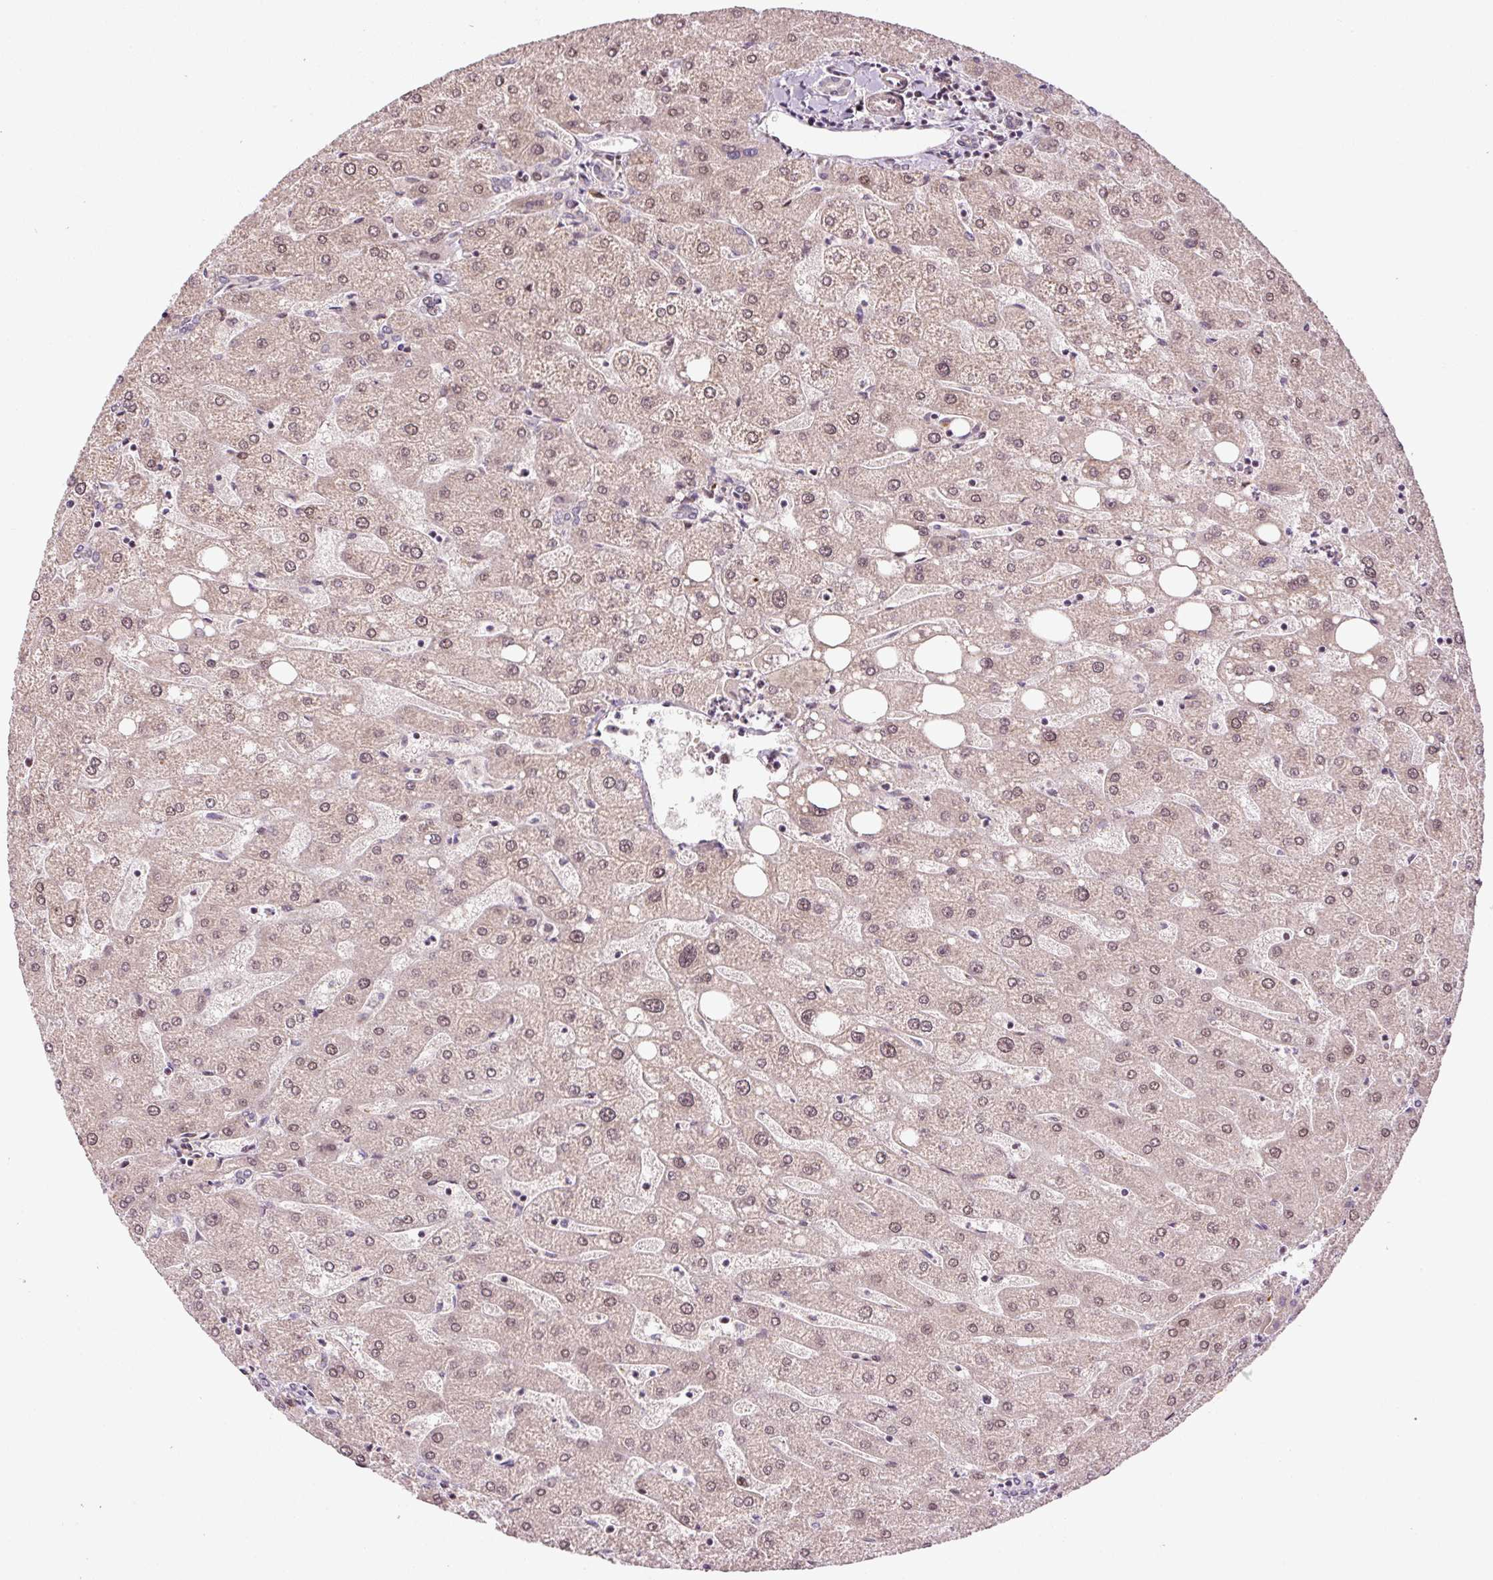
{"staining": {"intensity": "weak", "quantity": "<25%", "location": "nuclear"}, "tissue": "liver", "cell_type": "Cholangiocytes", "image_type": "normal", "snomed": [{"axis": "morphology", "description": "Normal tissue, NOS"}, {"axis": "topography", "description": "Liver"}], "caption": "Protein analysis of unremarkable liver shows no significant staining in cholangiocytes.", "gene": "ANKRD20A1", "patient": {"sex": "male", "age": 67}}